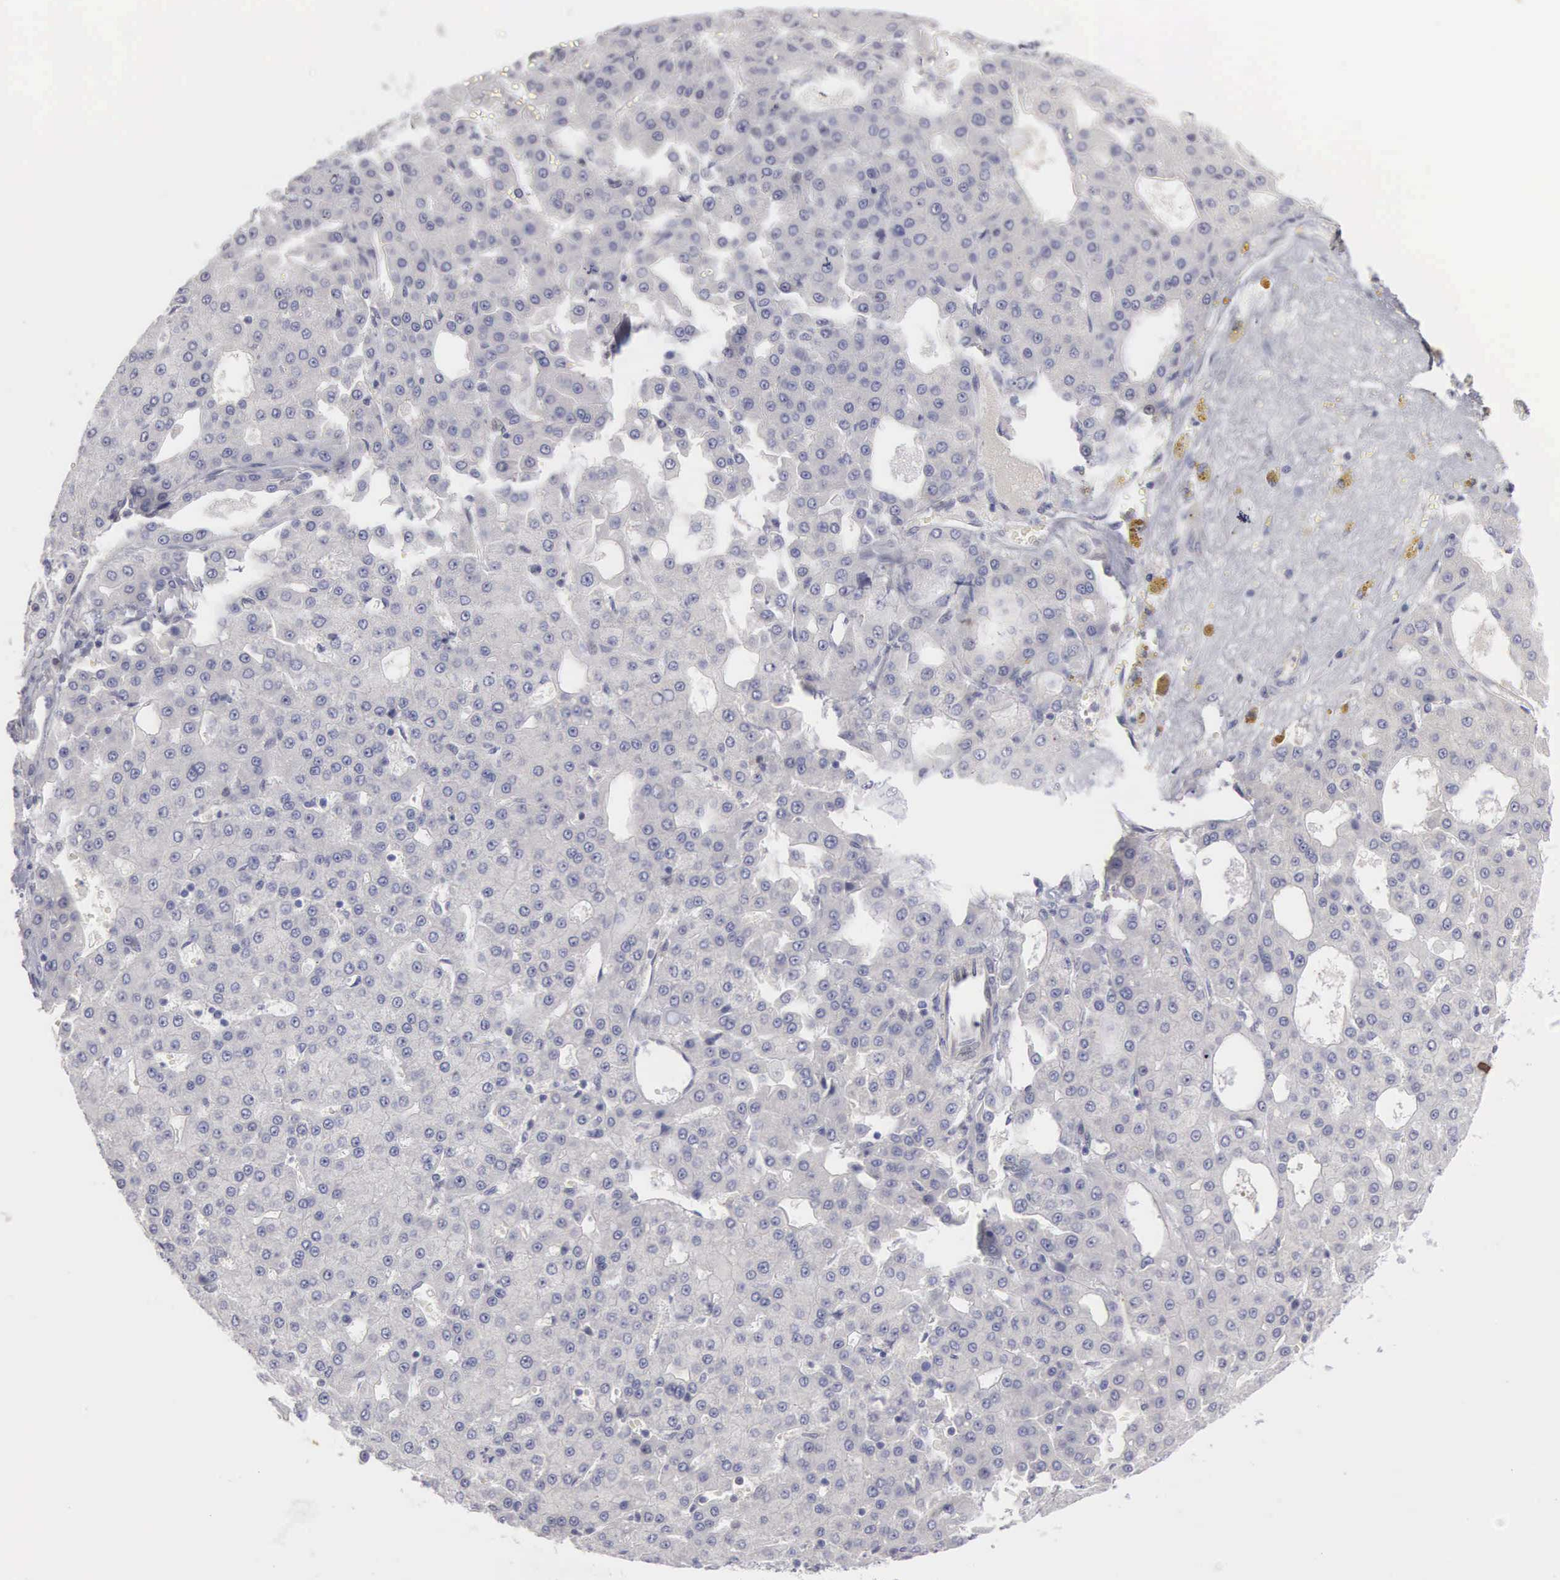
{"staining": {"intensity": "negative", "quantity": "none", "location": "none"}, "tissue": "liver cancer", "cell_type": "Tumor cells", "image_type": "cancer", "snomed": [{"axis": "morphology", "description": "Carcinoma, Hepatocellular, NOS"}, {"axis": "topography", "description": "Liver"}], "caption": "The immunohistochemistry micrograph has no significant positivity in tumor cells of liver hepatocellular carcinoma tissue.", "gene": "RBPJ", "patient": {"sex": "male", "age": 47}}